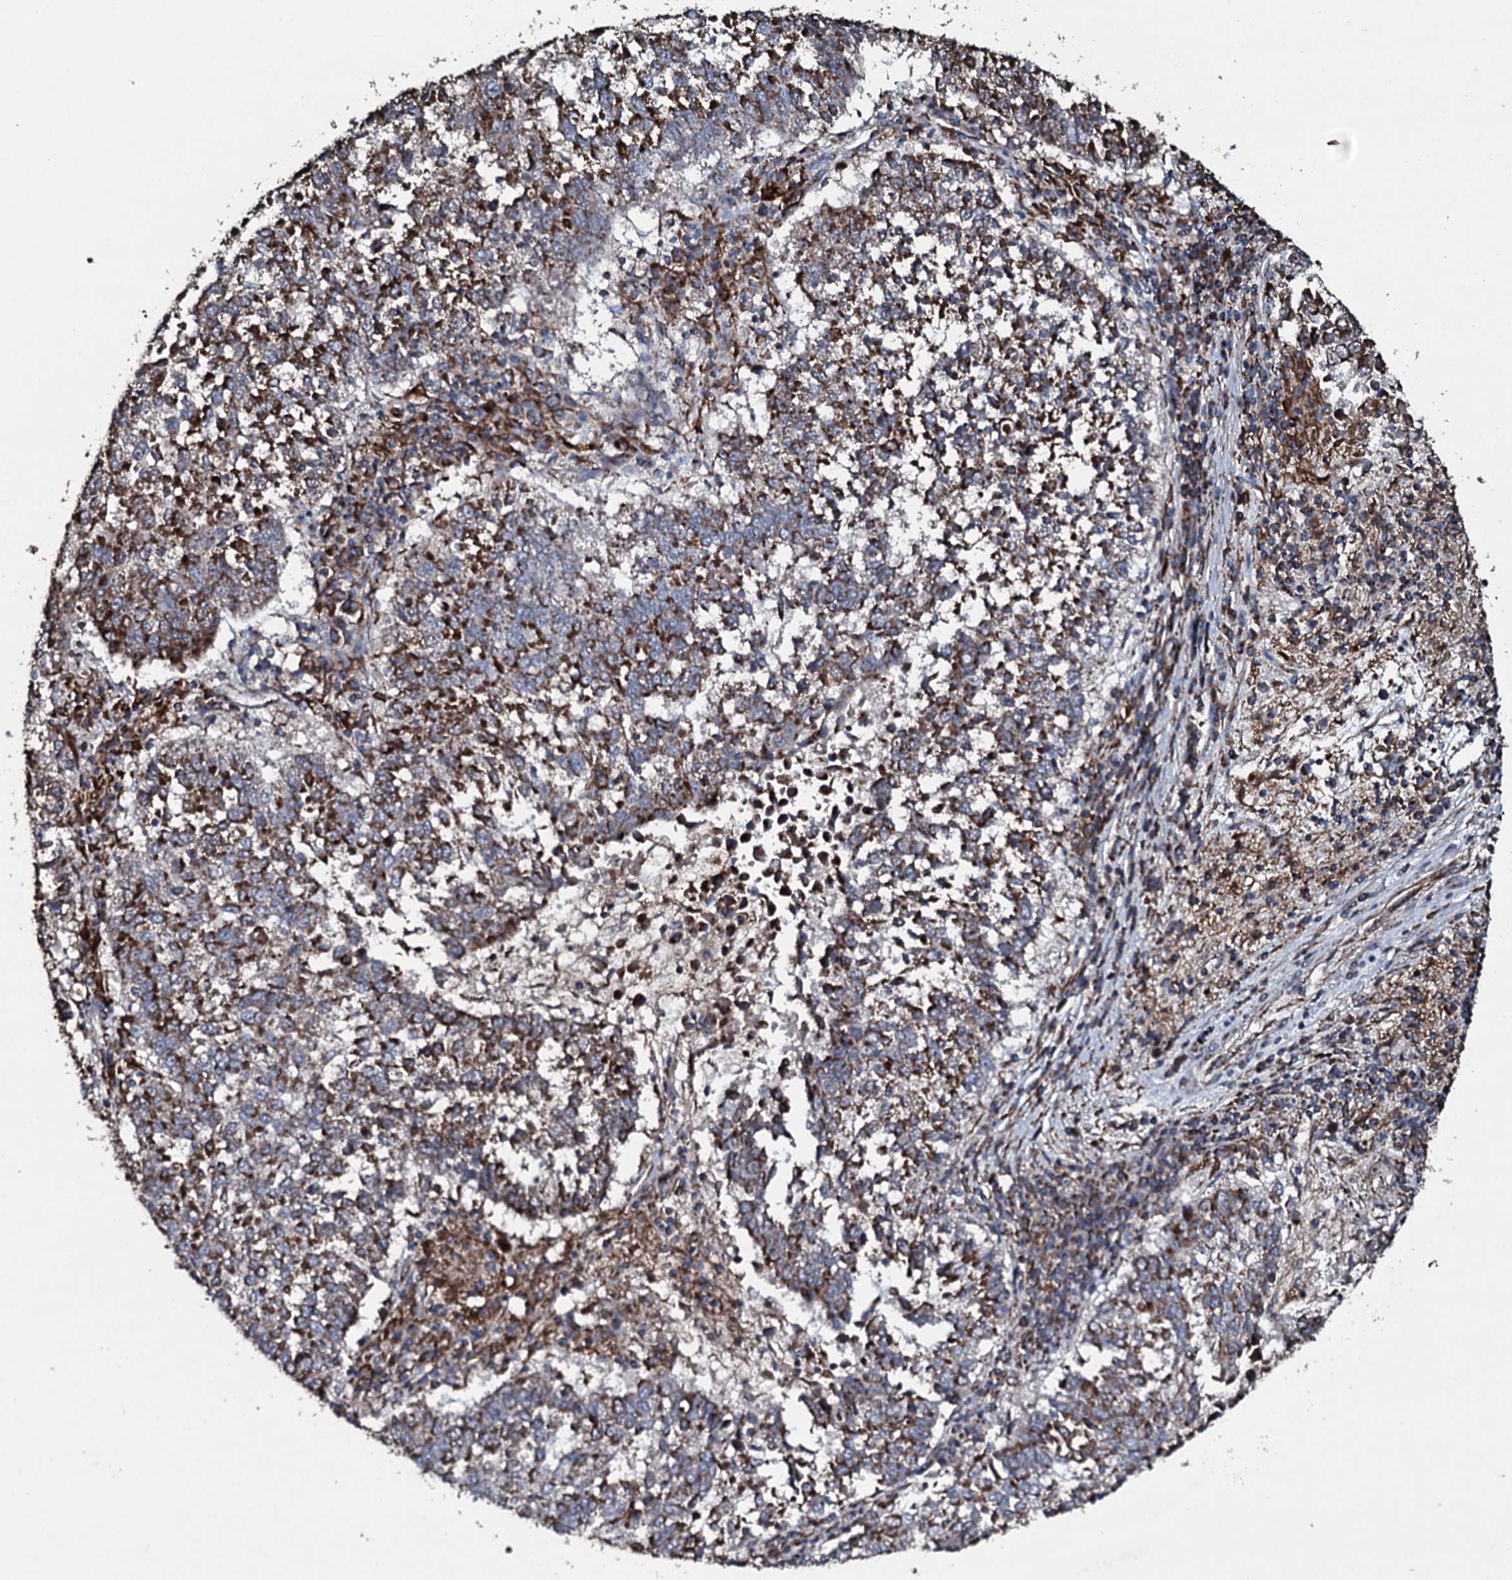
{"staining": {"intensity": "moderate", "quantity": ">75%", "location": "cytoplasmic/membranous"}, "tissue": "lung cancer", "cell_type": "Tumor cells", "image_type": "cancer", "snomed": [{"axis": "morphology", "description": "Squamous cell carcinoma, NOS"}, {"axis": "topography", "description": "Lung"}], "caption": "DAB immunohistochemical staining of human lung cancer (squamous cell carcinoma) exhibits moderate cytoplasmic/membranous protein positivity in approximately >75% of tumor cells.", "gene": "DYNC2I2", "patient": {"sex": "male", "age": 73}}